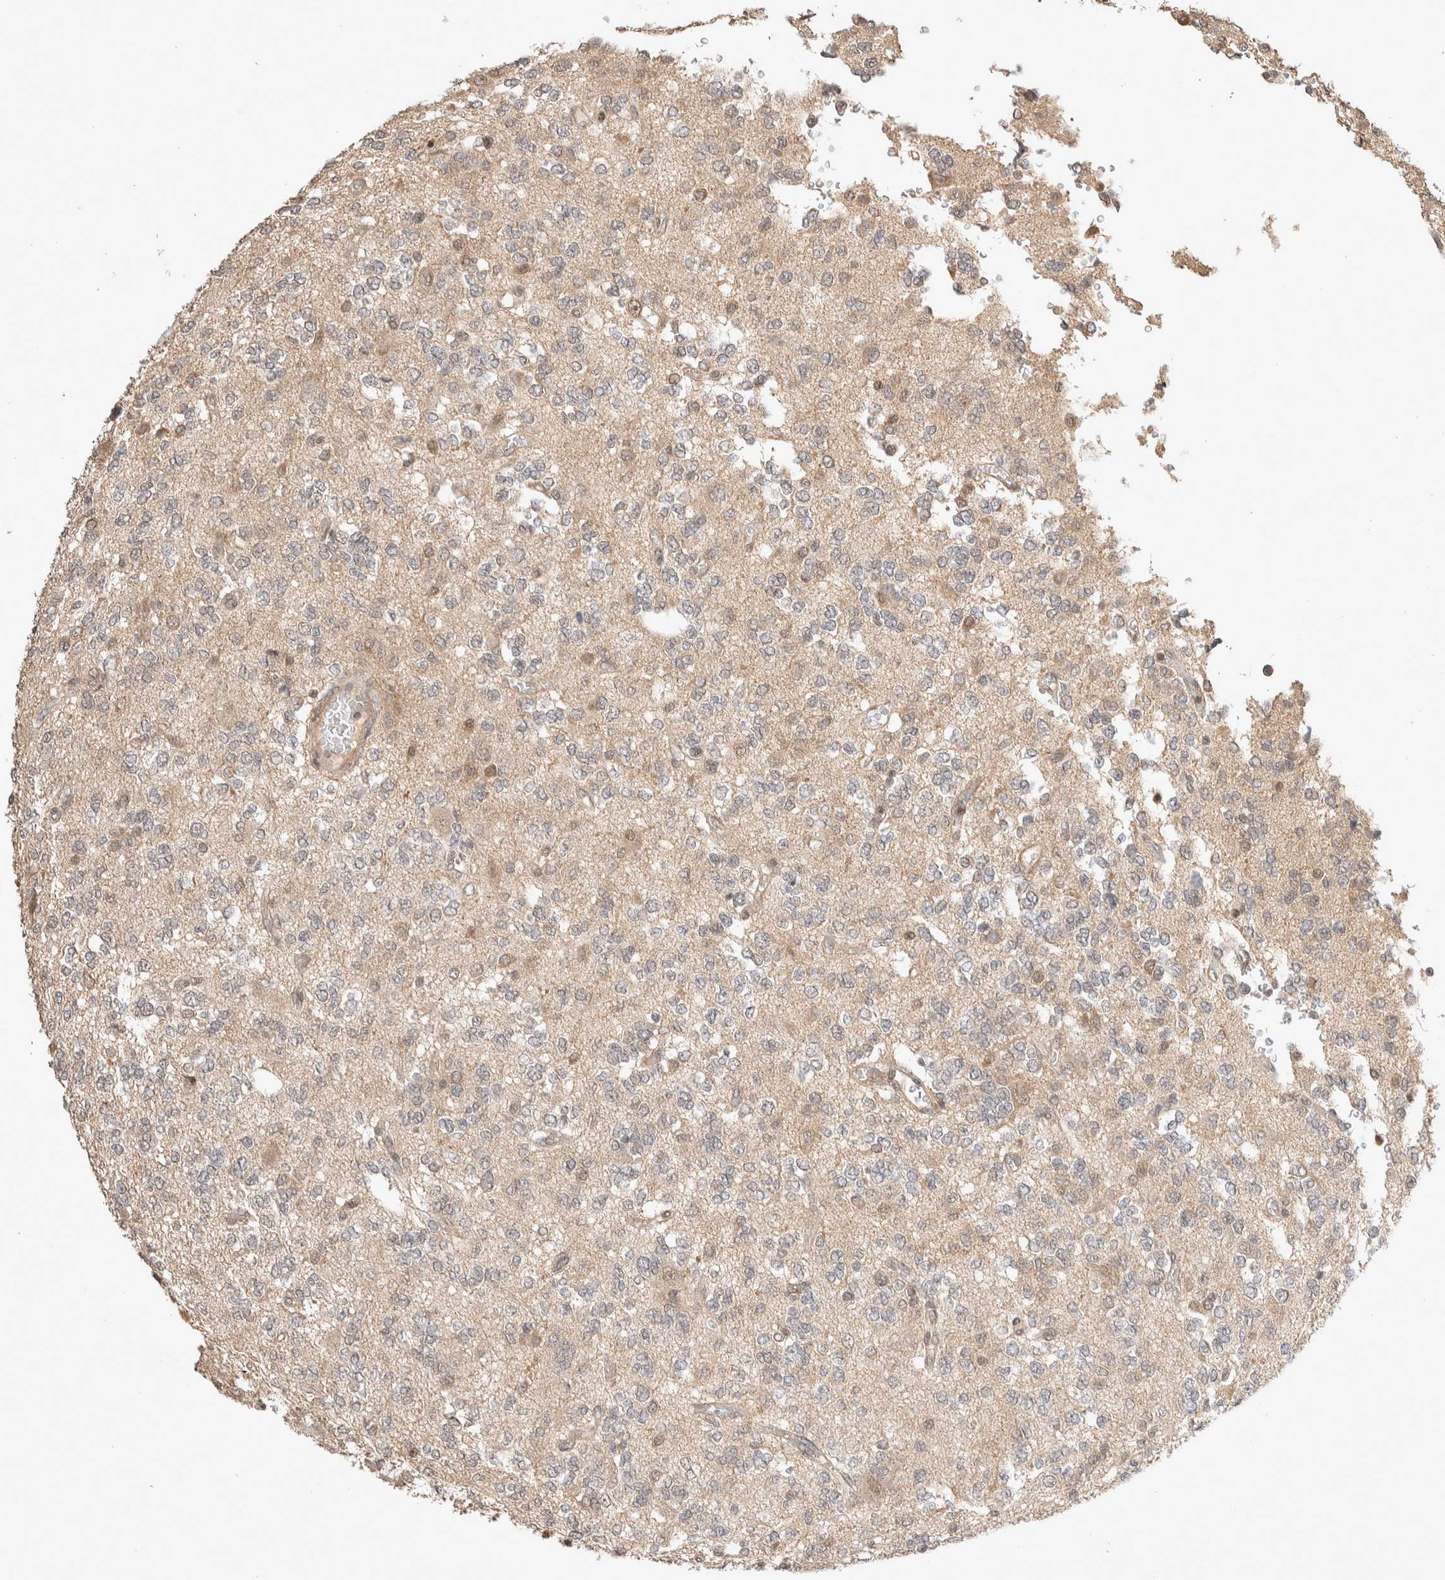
{"staining": {"intensity": "negative", "quantity": "none", "location": "none"}, "tissue": "glioma", "cell_type": "Tumor cells", "image_type": "cancer", "snomed": [{"axis": "morphology", "description": "Glioma, malignant, Low grade"}, {"axis": "topography", "description": "Brain"}], "caption": "High power microscopy photomicrograph of an immunohistochemistry (IHC) micrograph of malignant glioma (low-grade), revealing no significant positivity in tumor cells. (Brightfield microscopy of DAB immunohistochemistry at high magnification).", "gene": "THRA", "patient": {"sex": "male", "age": 38}}